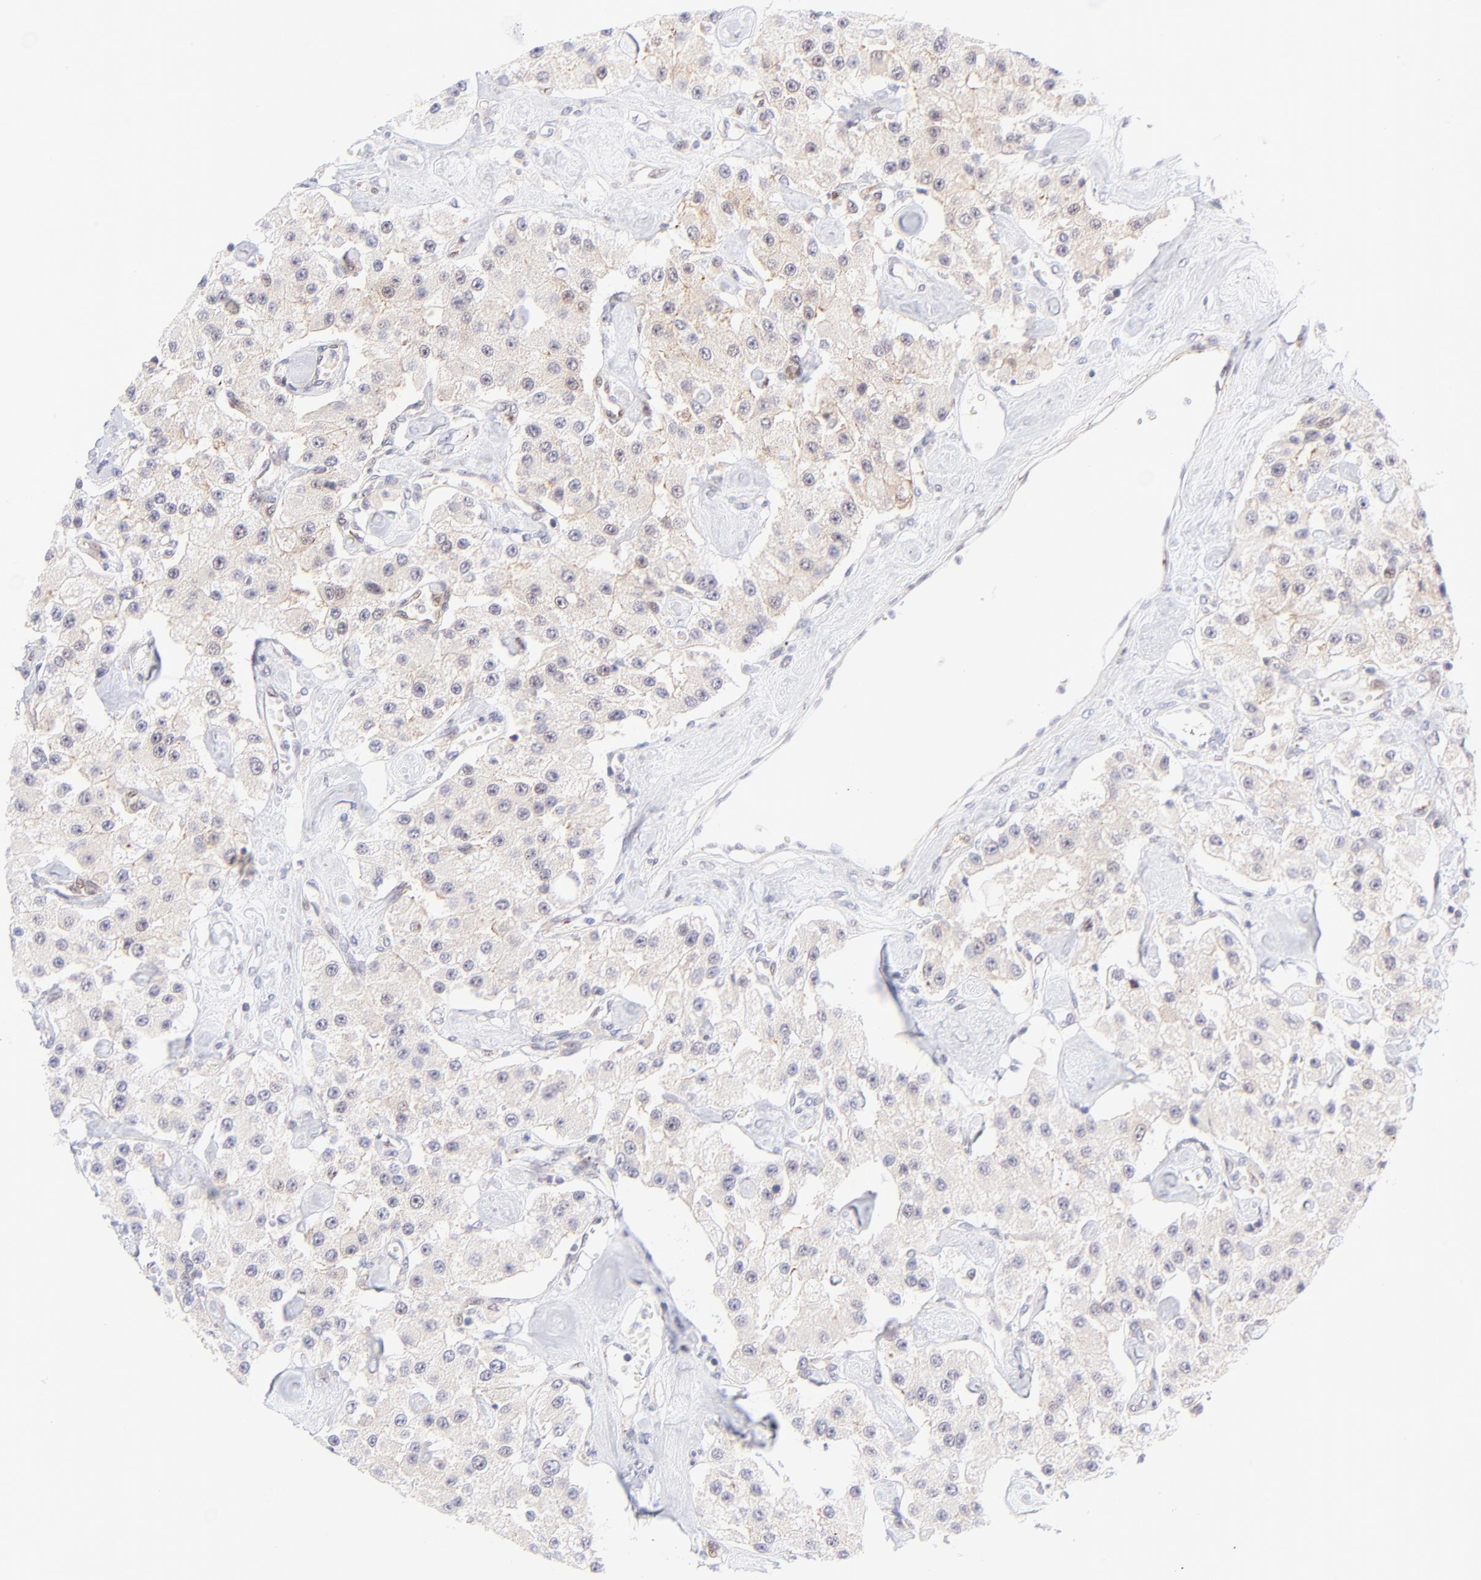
{"staining": {"intensity": "moderate", "quantity": "<25%", "location": "cytoplasmic/membranous"}, "tissue": "carcinoid", "cell_type": "Tumor cells", "image_type": "cancer", "snomed": [{"axis": "morphology", "description": "Carcinoid, malignant, NOS"}, {"axis": "topography", "description": "Pancreas"}], "caption": "DAB (3,3'-diaminobenzidine) immunohistochemical staining of carcinoid displays moderate cytoplasmic/membranous protein positivity in approximately <25% of tumor cells. The staining is performed using DAB brown chromogen to label protein expression. The nuclei are counter-stained blue using hematoxylin.", "gene": "PBDC1", "patient": {"sex": "male", "age": 41}}